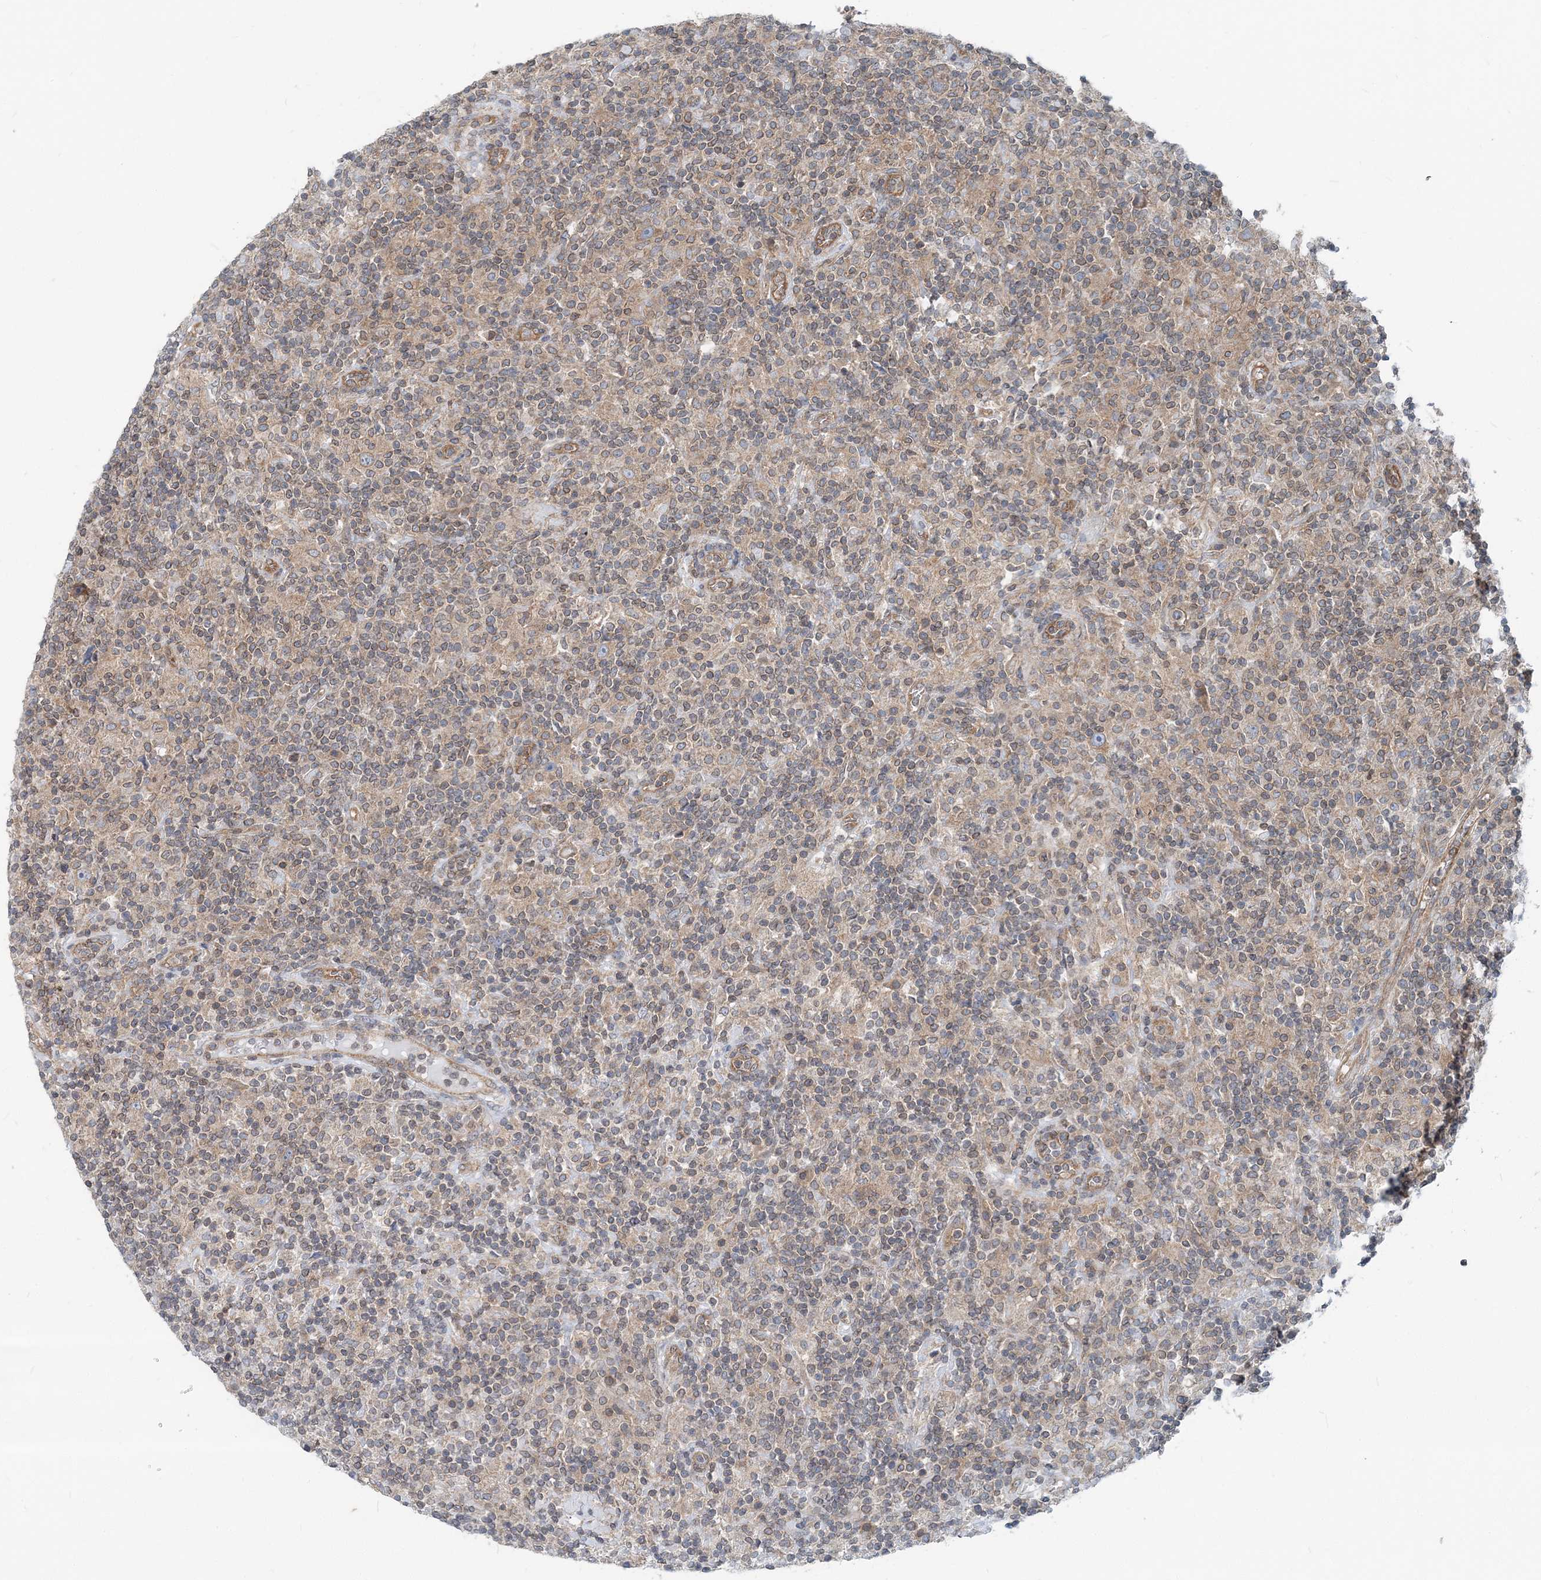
{"staining": {"intensity": "moderate", "quantity": ">75%", "location": "cytoplasmic/membranous"}, "tissue": "lymphoma", "cell_type": "Tumor cells", "image_type": "cancer", "snomed": [{"axis": "morphology", "description": "Hodgkin's disease, NOS"}, {"axis": "topography", "description": "Lymph node"}], "caption": "Immunohistochemistry (DAB (3,3'-diaminobenzidine)) staining of human lymphoma shows moderate cytoplasmic/membranous protein expression in approximately >75% of tumor cells. (IHC, brightfield microscopy, high magnification).", "gene": "MOB4", "patient": {"sex": "male", "age": 70}}